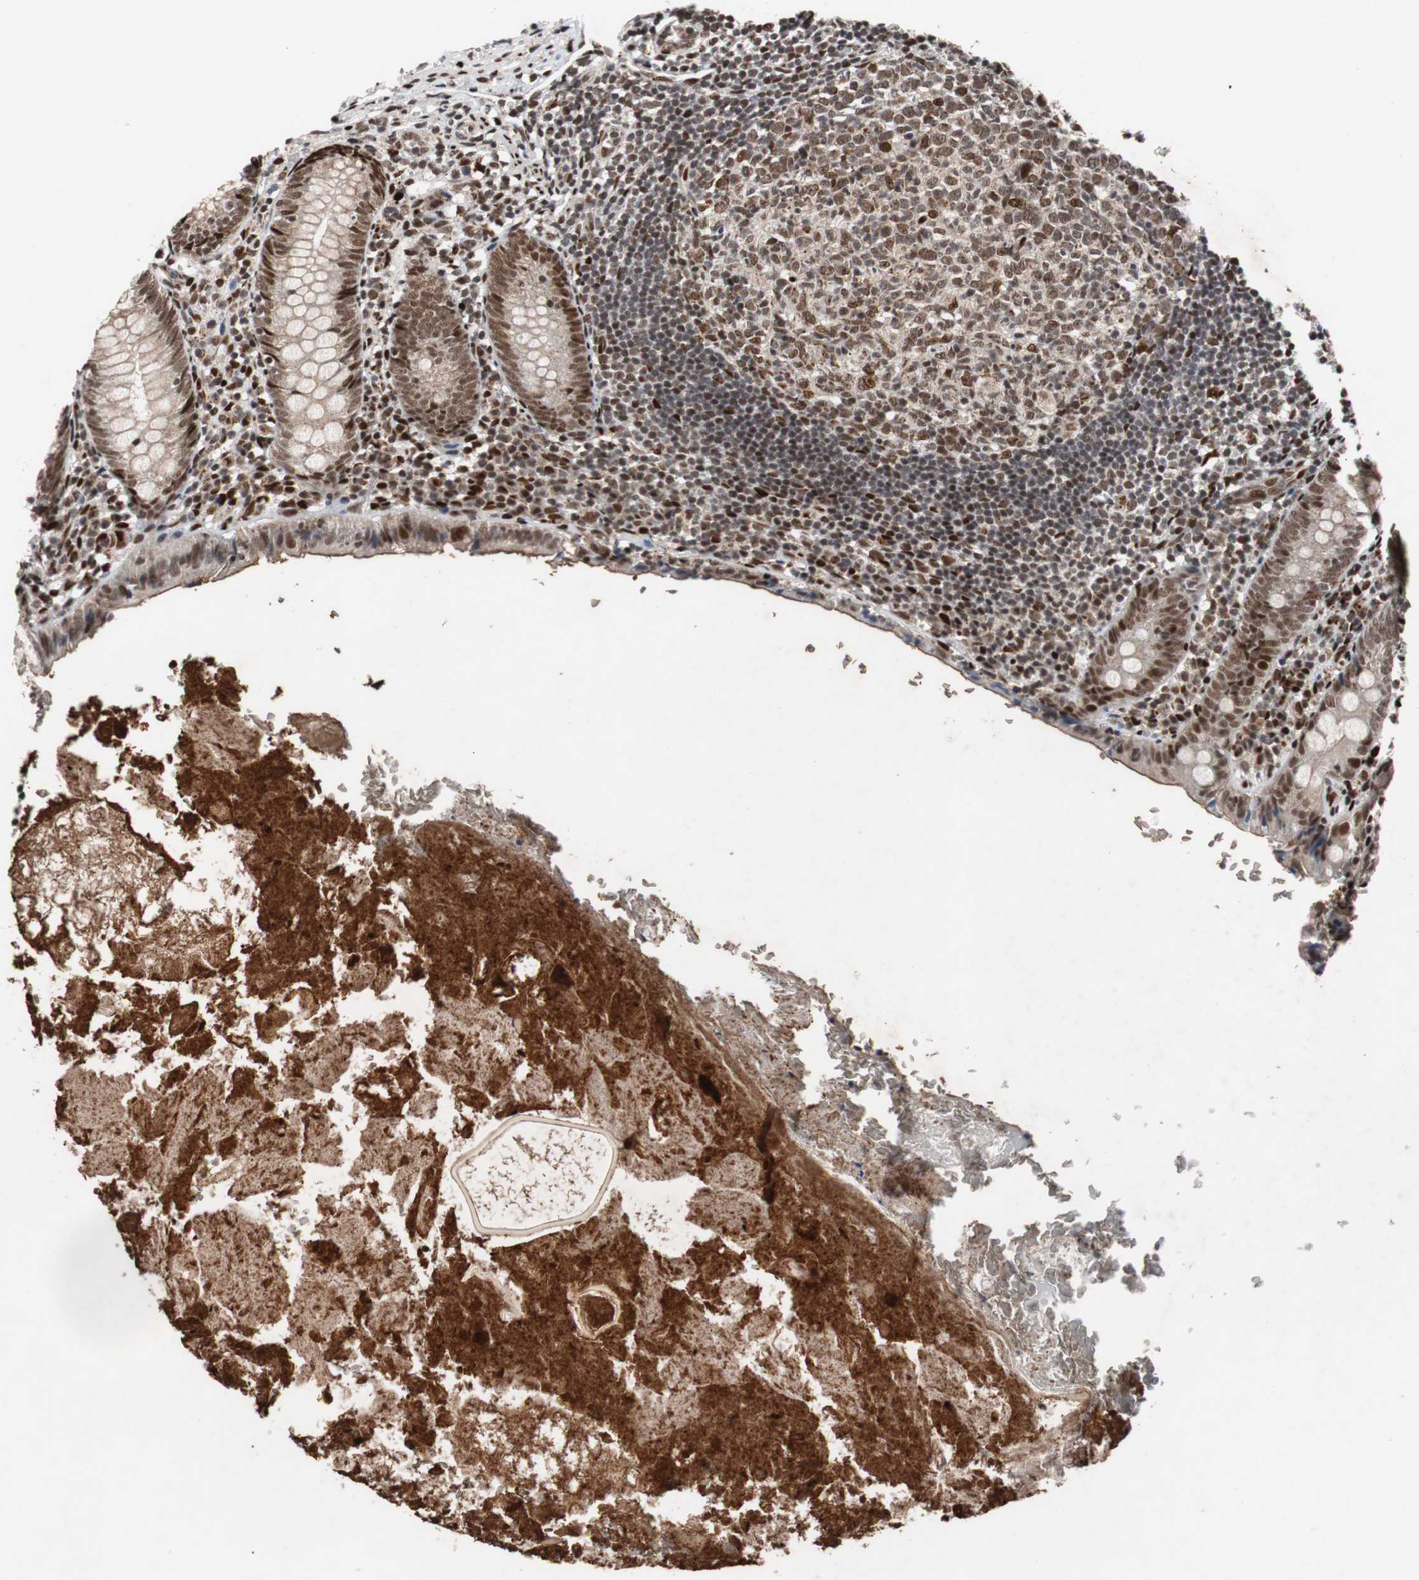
{"staining": {"intensity": "strong", "quantity": ">75%", "location": "nuclear"}, "tissue": "appendix", "cell_type": "Glandular cells", "image_type": "normal", "snomed": [{"axis": "morphology", "description": "Normal tissue, NOS"}, {"axis": "topography", "description": "Appendix"}], "caption": "About >75% of glandular cells in benign appendix exhibit strong nuclear protein positivity as visualized by brown immunohistochemical staining.", "gene": "NBL1", "patient": {"sex": "female", "age": 10}}